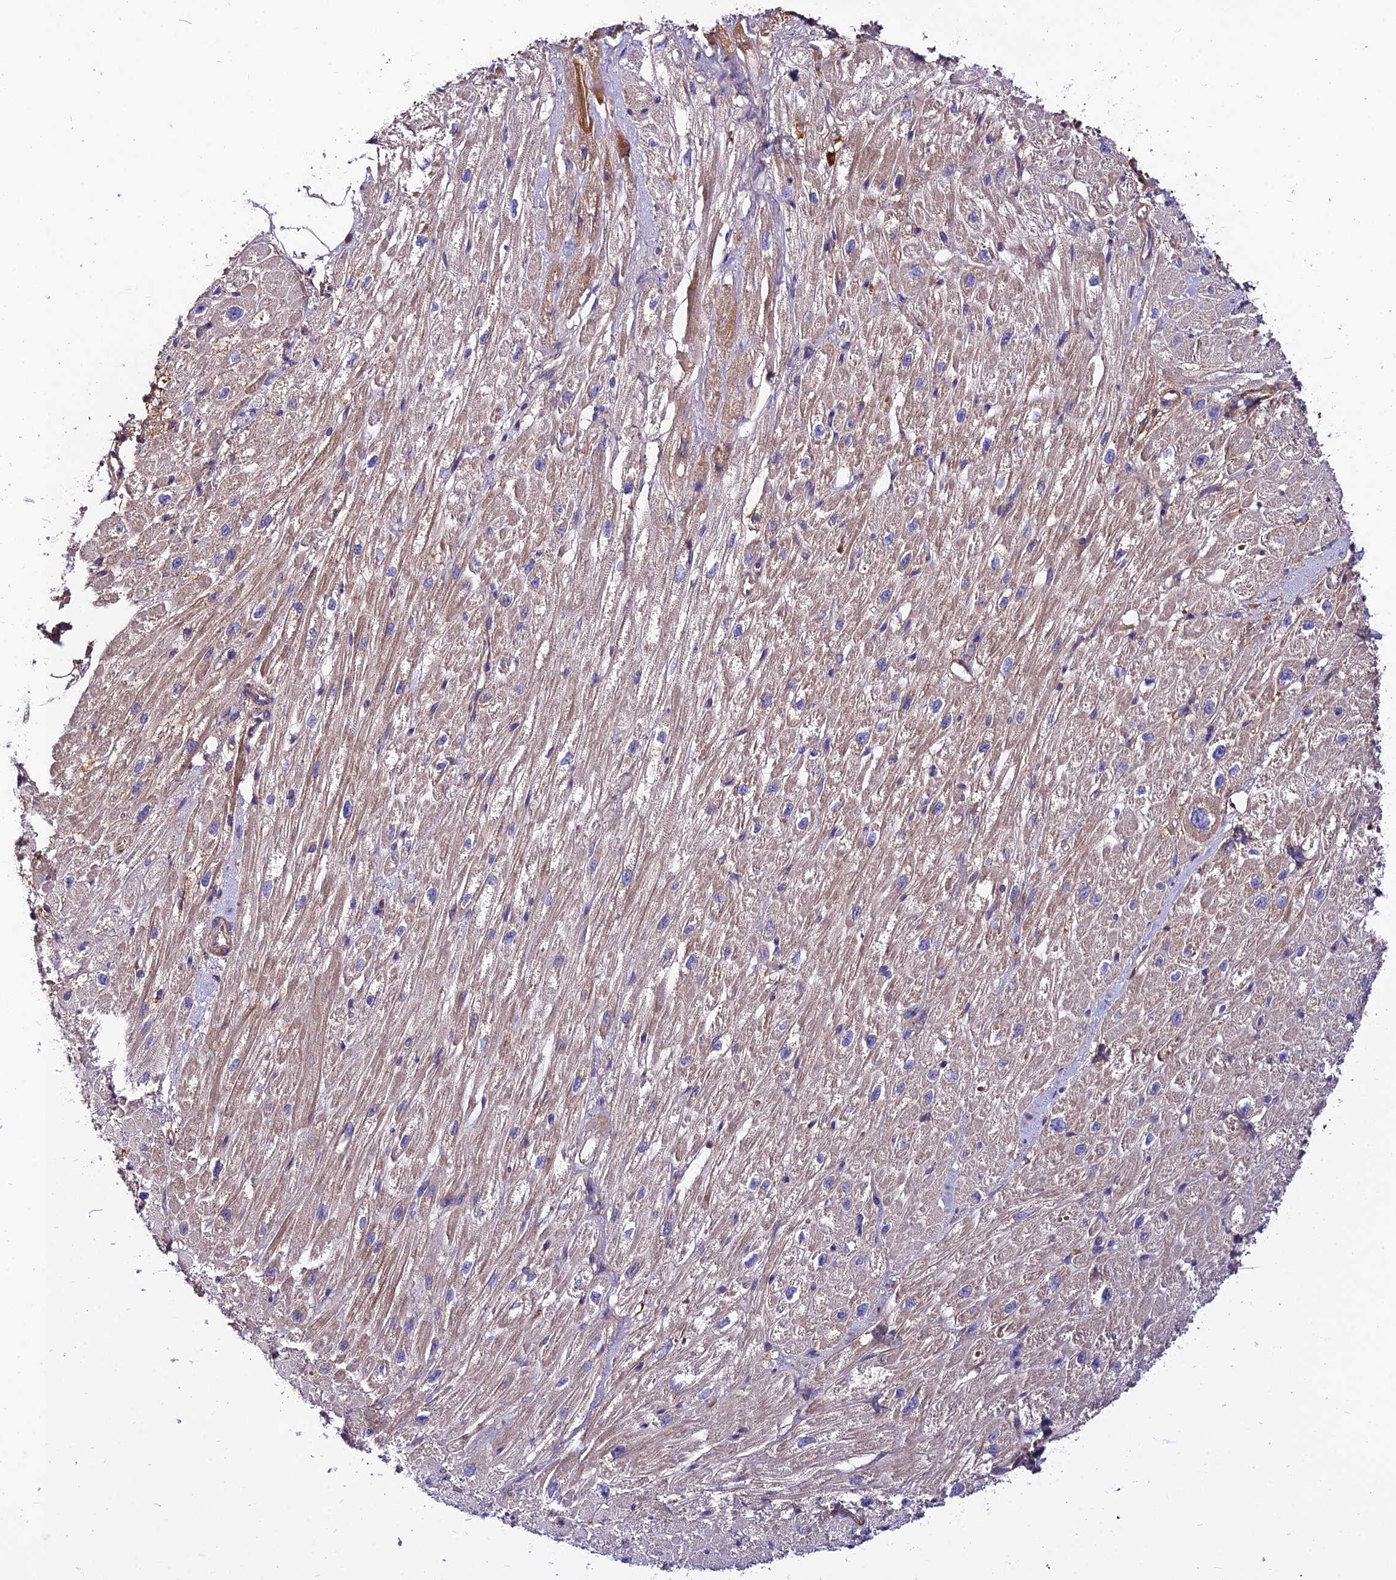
{"staining": {"intensity": "moderate", "quantity": ">75%", "location": "cytoplasmic/membranous"}, "tissue": "heart muscle", "cell_type": "Cardiomyocytes", "image_type": "normal", "snomed": [{"axis": "morphology", "description": "Normal tissue, NOS"}, {"axis": "topography", "description": "Heart"}], "caption": "Human heart muscle stained with a brown dye exhibits moderate cytoplasmic/membranous positive positivity in approximately >75% of cardiomyocytes.", "gene": "PYM1", "patient": {"sex": "male", "age": 65}}